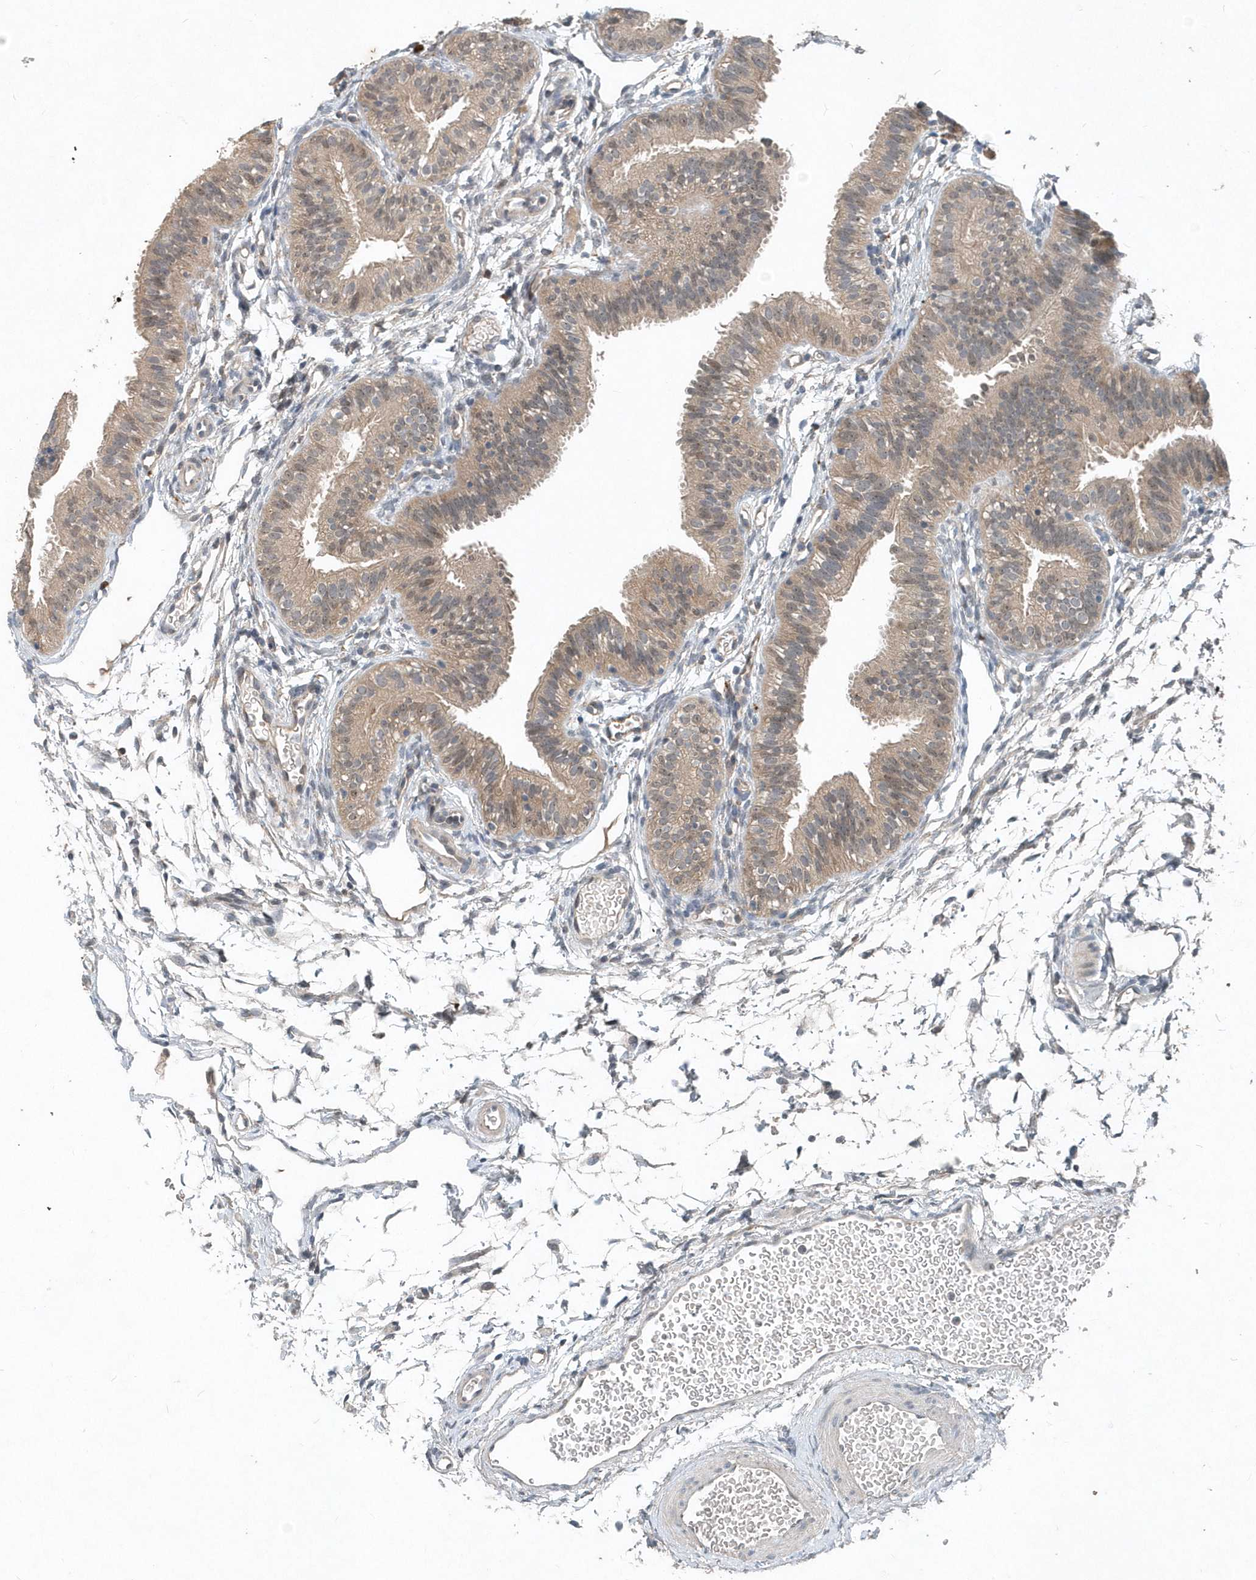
{"staining": {"intensity": "weak", "quantity": "25%-75%", "location": "cytoplasmic/membranous"}, "tissue": "fallopian tube", "cell_type": "Glandular cells", "image_type": "normal", "snomed": [{"axis": "morphology", "description": "Normal tissue, NOS"}, {"axis": "topography", "description": "Fallopian tube"}], "caption": "Immunohistochemistry (IHC) (DAB) staining of benign human fallopian tube shows weak cytoplasmic/membranous protein expression in about 25%-75% of glandular cells.", "gene": "SCFD2", "patient": {"sex": "female", "age": 35}}